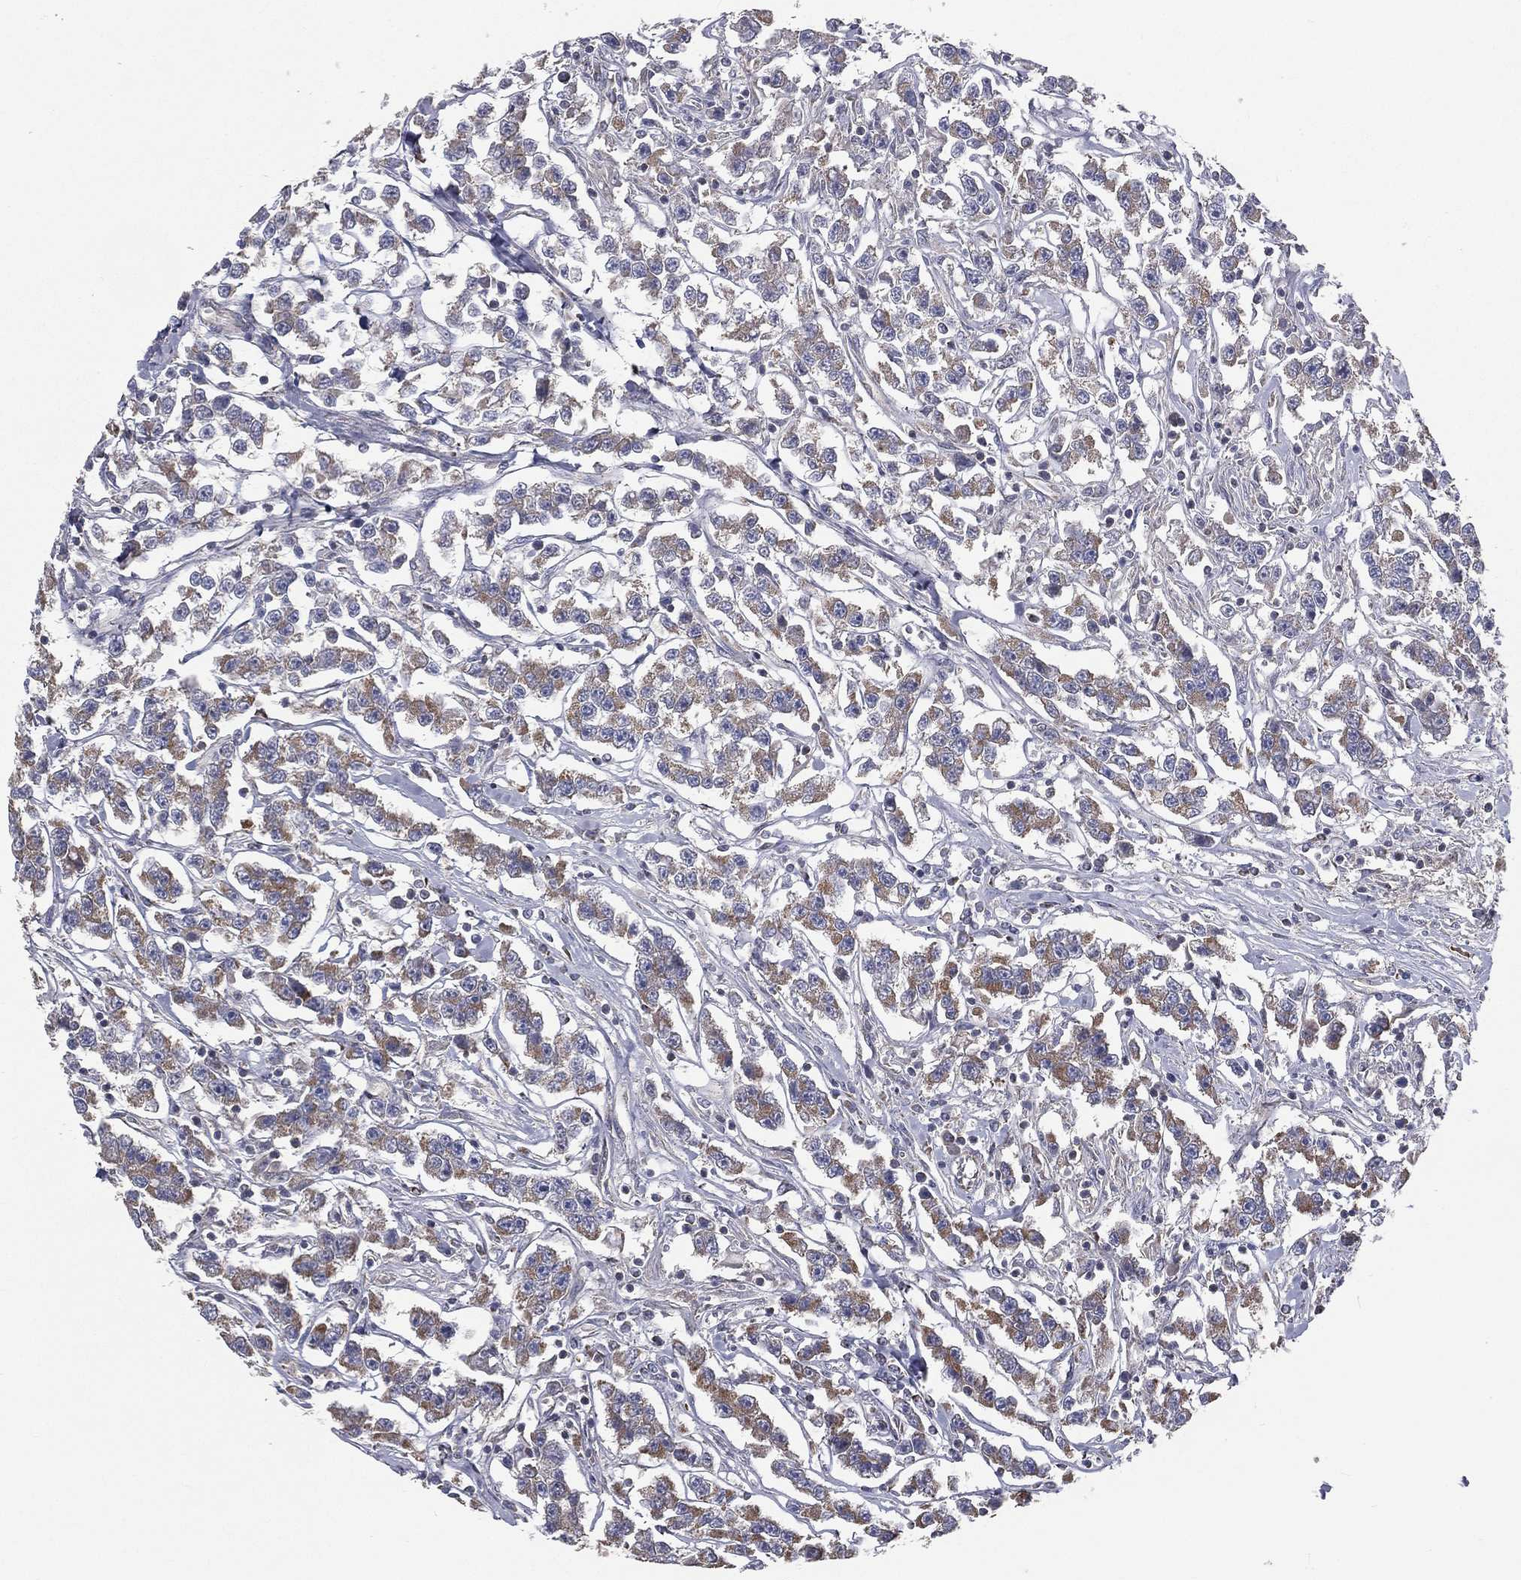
{"staining": {"intensity": "moderate", "quantity": "25%-75%", "location": "cytoplasmic/membranous"}, "tissue": "testis cancer", "cell_type": "Tumor cells", "image_type": "cancer", "snomed": [{"axis": "morphology", "description": "Seminoma, NOS"}, {"axis": "topography", "description": "Testis"}], "caption": "Immunohistochemical staining of seminoma (testis) demonstrates medium levels of moderate cytoplasmic/membranous protein expression in approximately 25%-75% of tumor cells. Immunohistochemistry stains the protein in brown and the nuclei are stained blue.", "gene": "HADH", "patient": {"sex": "male", "age": 59}}